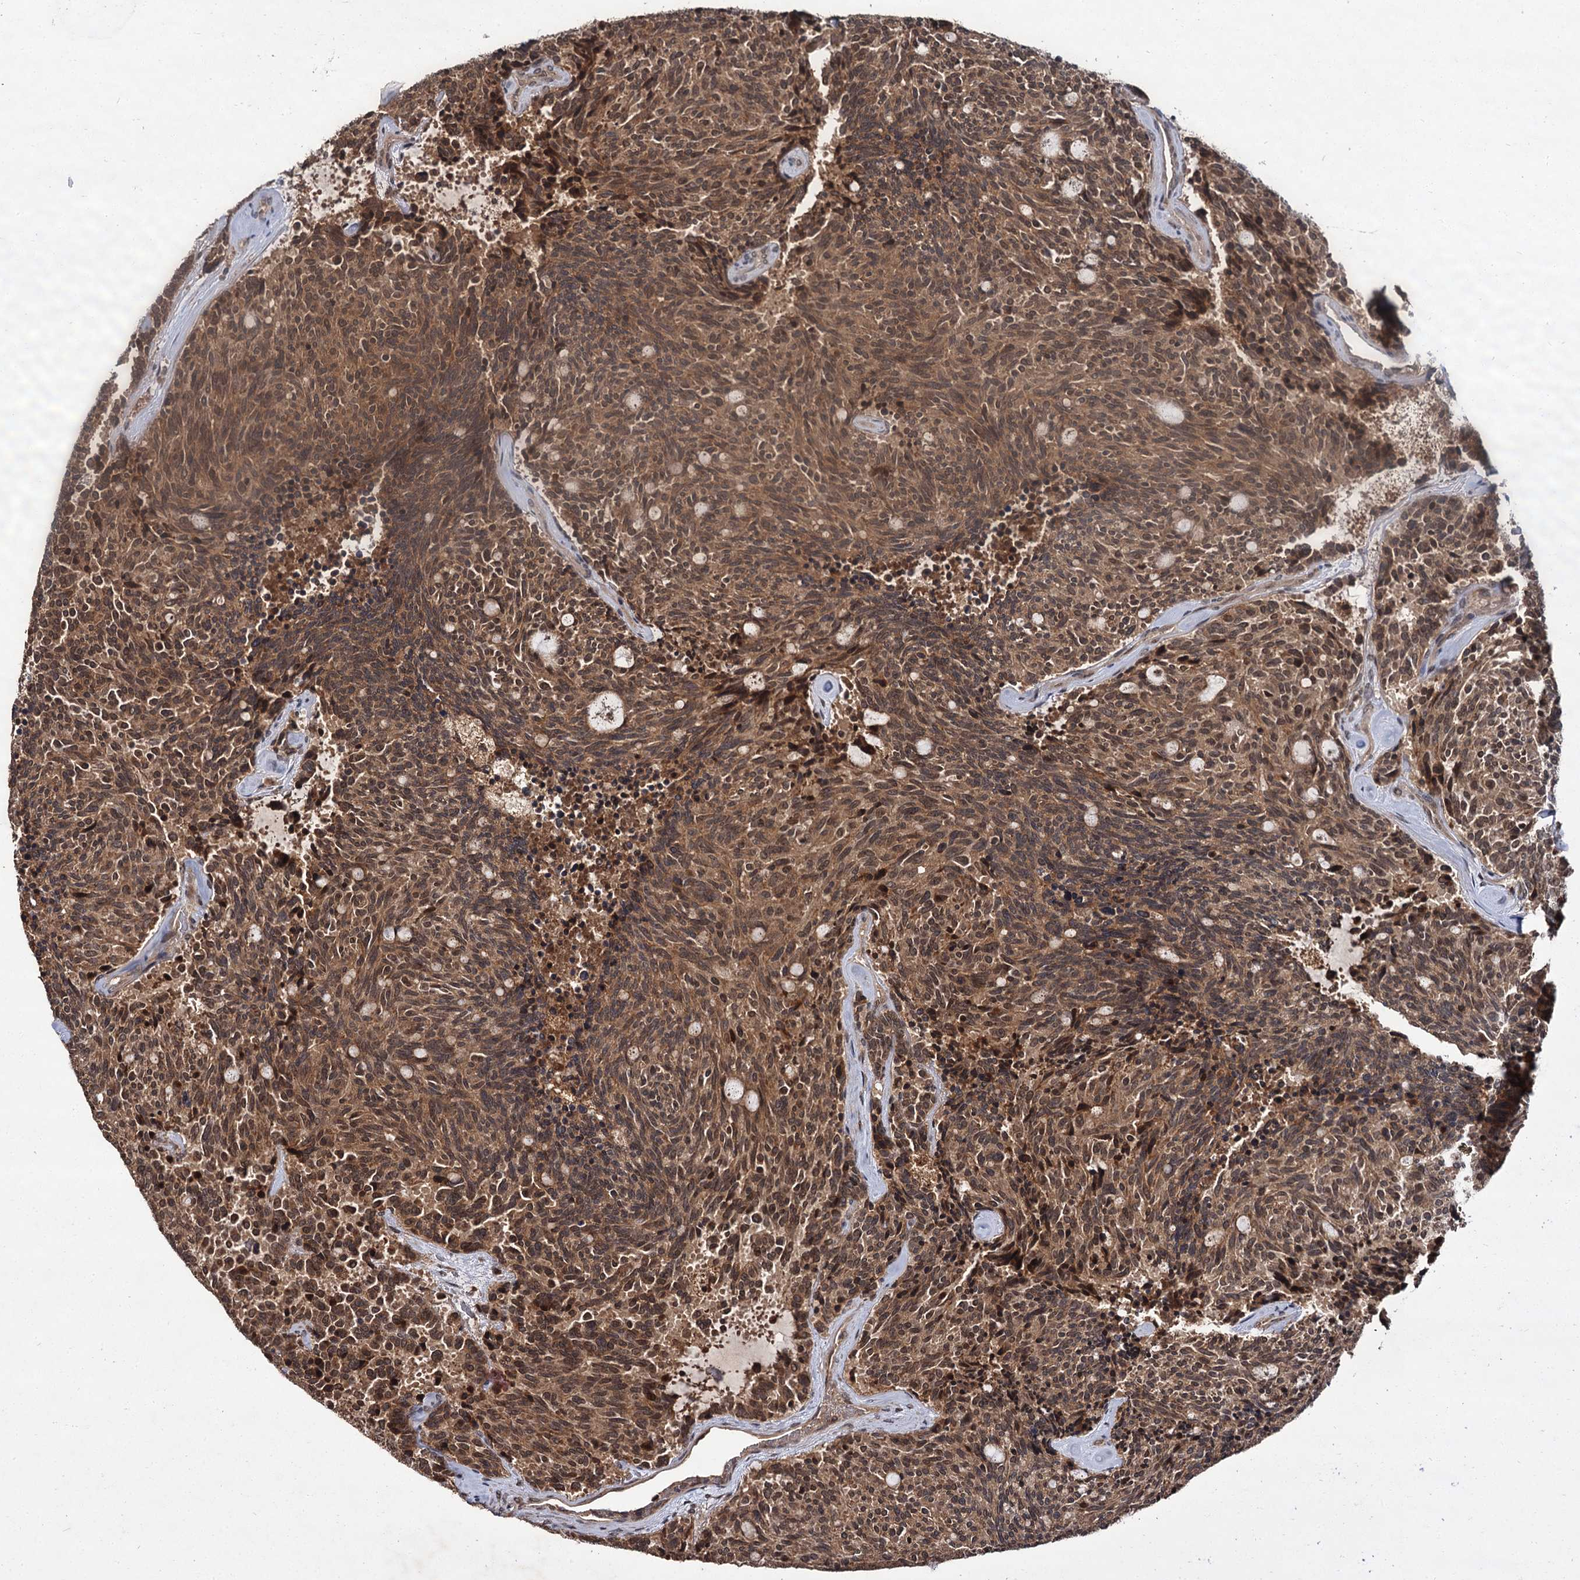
{"staining": {"intensity": "moderate", "quantity": "25%-75%", "location": "cytoplasmic/membranous,nuclear"}, "tissue": "carcinoid", "cell_type": "Tumor cells", "image_type": "cancer", "snomed": [{"axis": "morphology", "description": "Carcinoid, malignant, NOS"}, {"axis": "topography", "description": "Pancreas"}], "caption": "Carcinoid stained with a brown dye shows moderate cytoplasmic/membranous and nuclear positive expression in about 25%-75% of tumor cells.", "gene": "MBD6", "patient": {"sex": "female", "age": 54}}